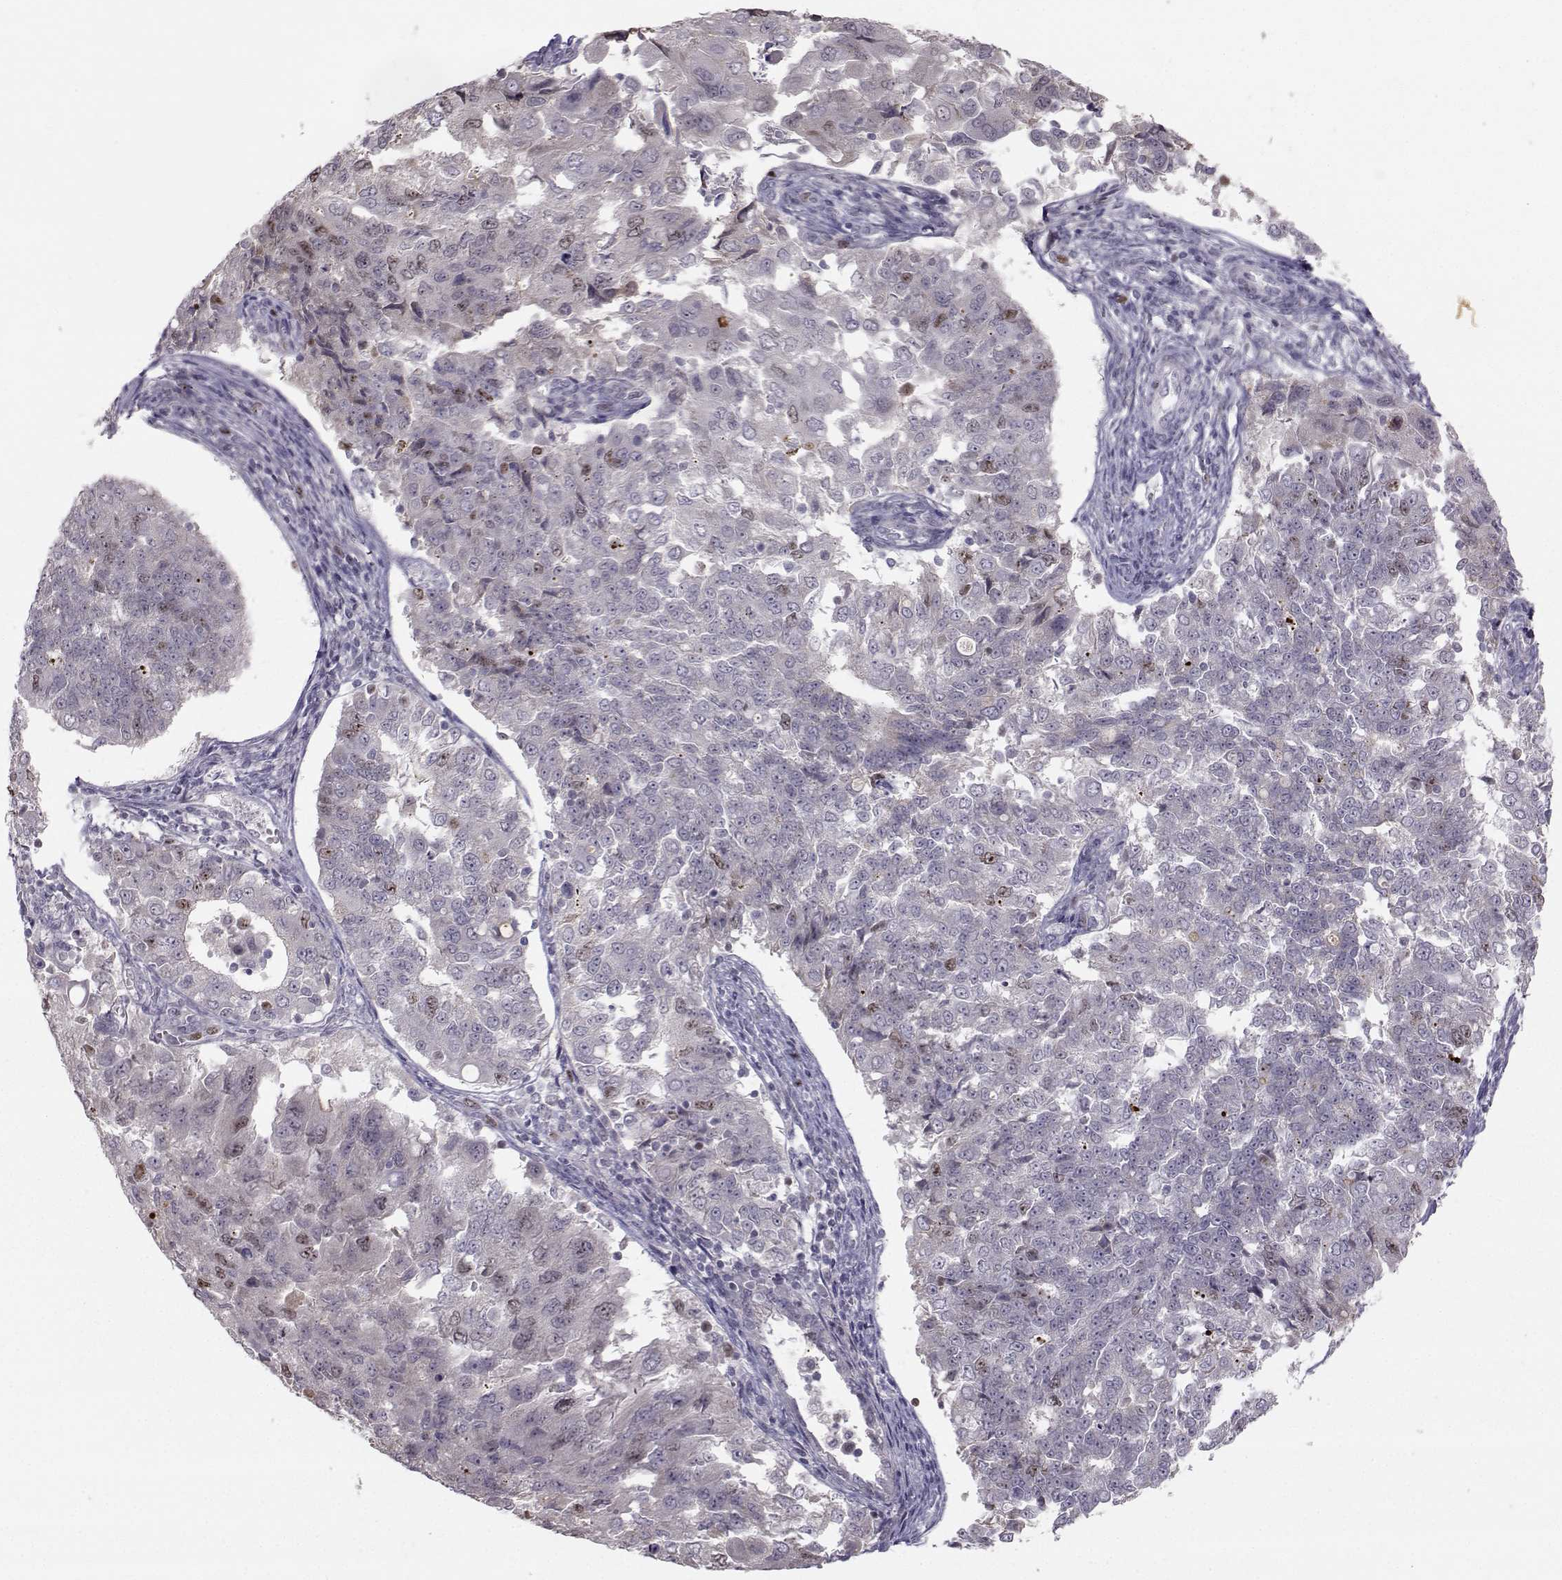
{"staining": {"intensity": "weak", "quantity": "<25%", "location": "nuclear"}, "tissue": "endometrial cancer", "cell_type": "Tumor cells", "image_type": "cancer", "snomed": [{"axis": "morphology", "description": "Adenocarcinoma, NOS"}, {"axis": "topography", "description": "Endometrium"}], "caption": "This is an immunohistochemistry photomicrograph of human endometrial cancer. There is no expression in tumor cells.", "gene": "LRP8", "patient": {"sex": "female", "age": 43}}